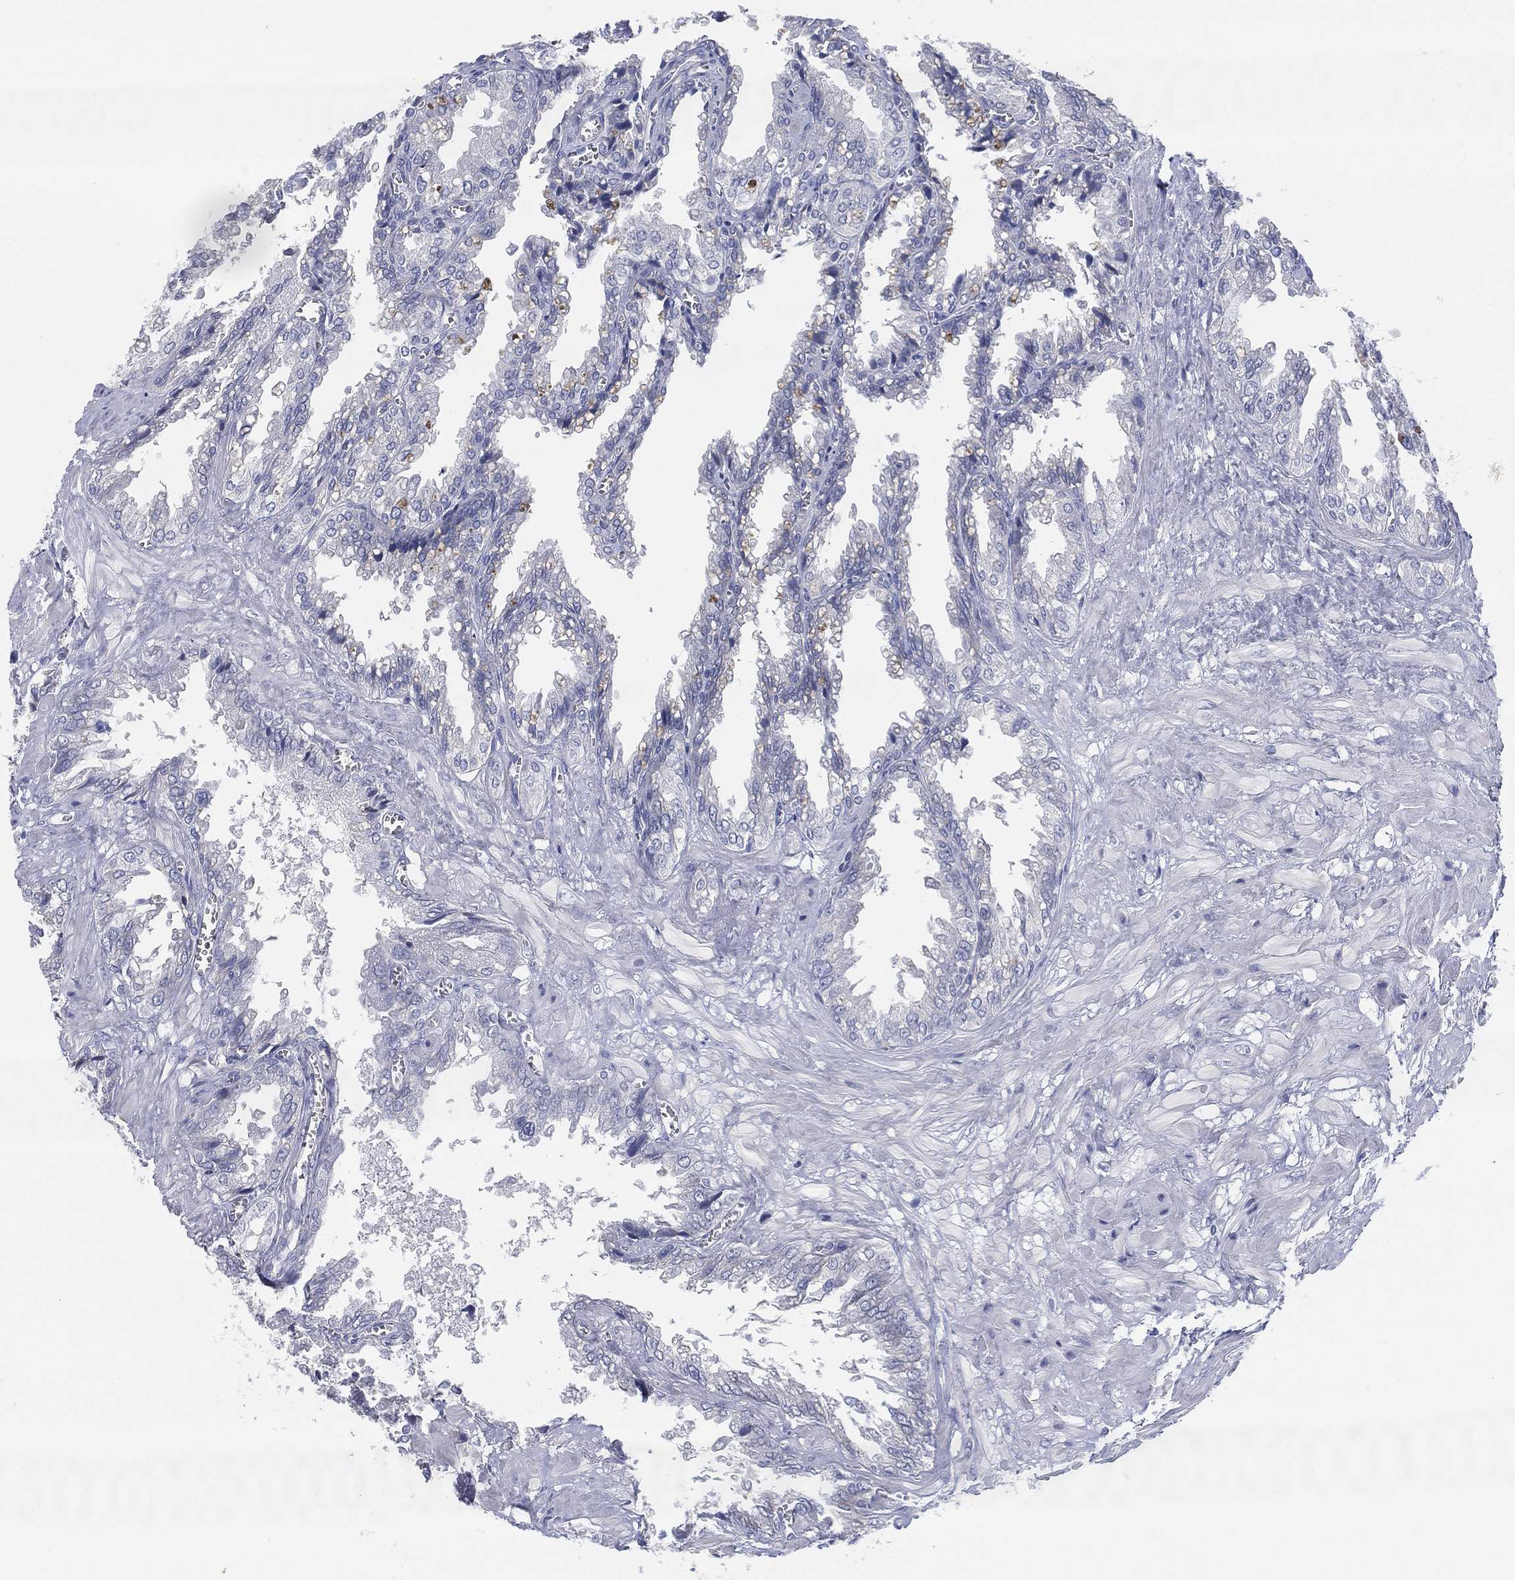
{"staining": {"intensity": "negative", "quantity": "none", "location": "none"}, "tissue": "seminal vesicle", "cell_type": "Glandular cells", "image_type": "normal", "snomed": [{"axis": "morphology", "description": "Normal tissue, NOS"}, {"axis": "topography", "description": "Seminal veicle"}], "caption": "Immunohistochemistry image of unremarkable seminal vesicle stained for a protein (brown), which demonstrates no staining in glandular cells. Brightfield microscopy of immunohistochemistry stained with DAB (3,3'-diaminobenzidine) (brown) and hematoxylin (blue), captured at high magnification.", "gene": "CCDC70", "patient": {"sex": "male", "age": 67}}